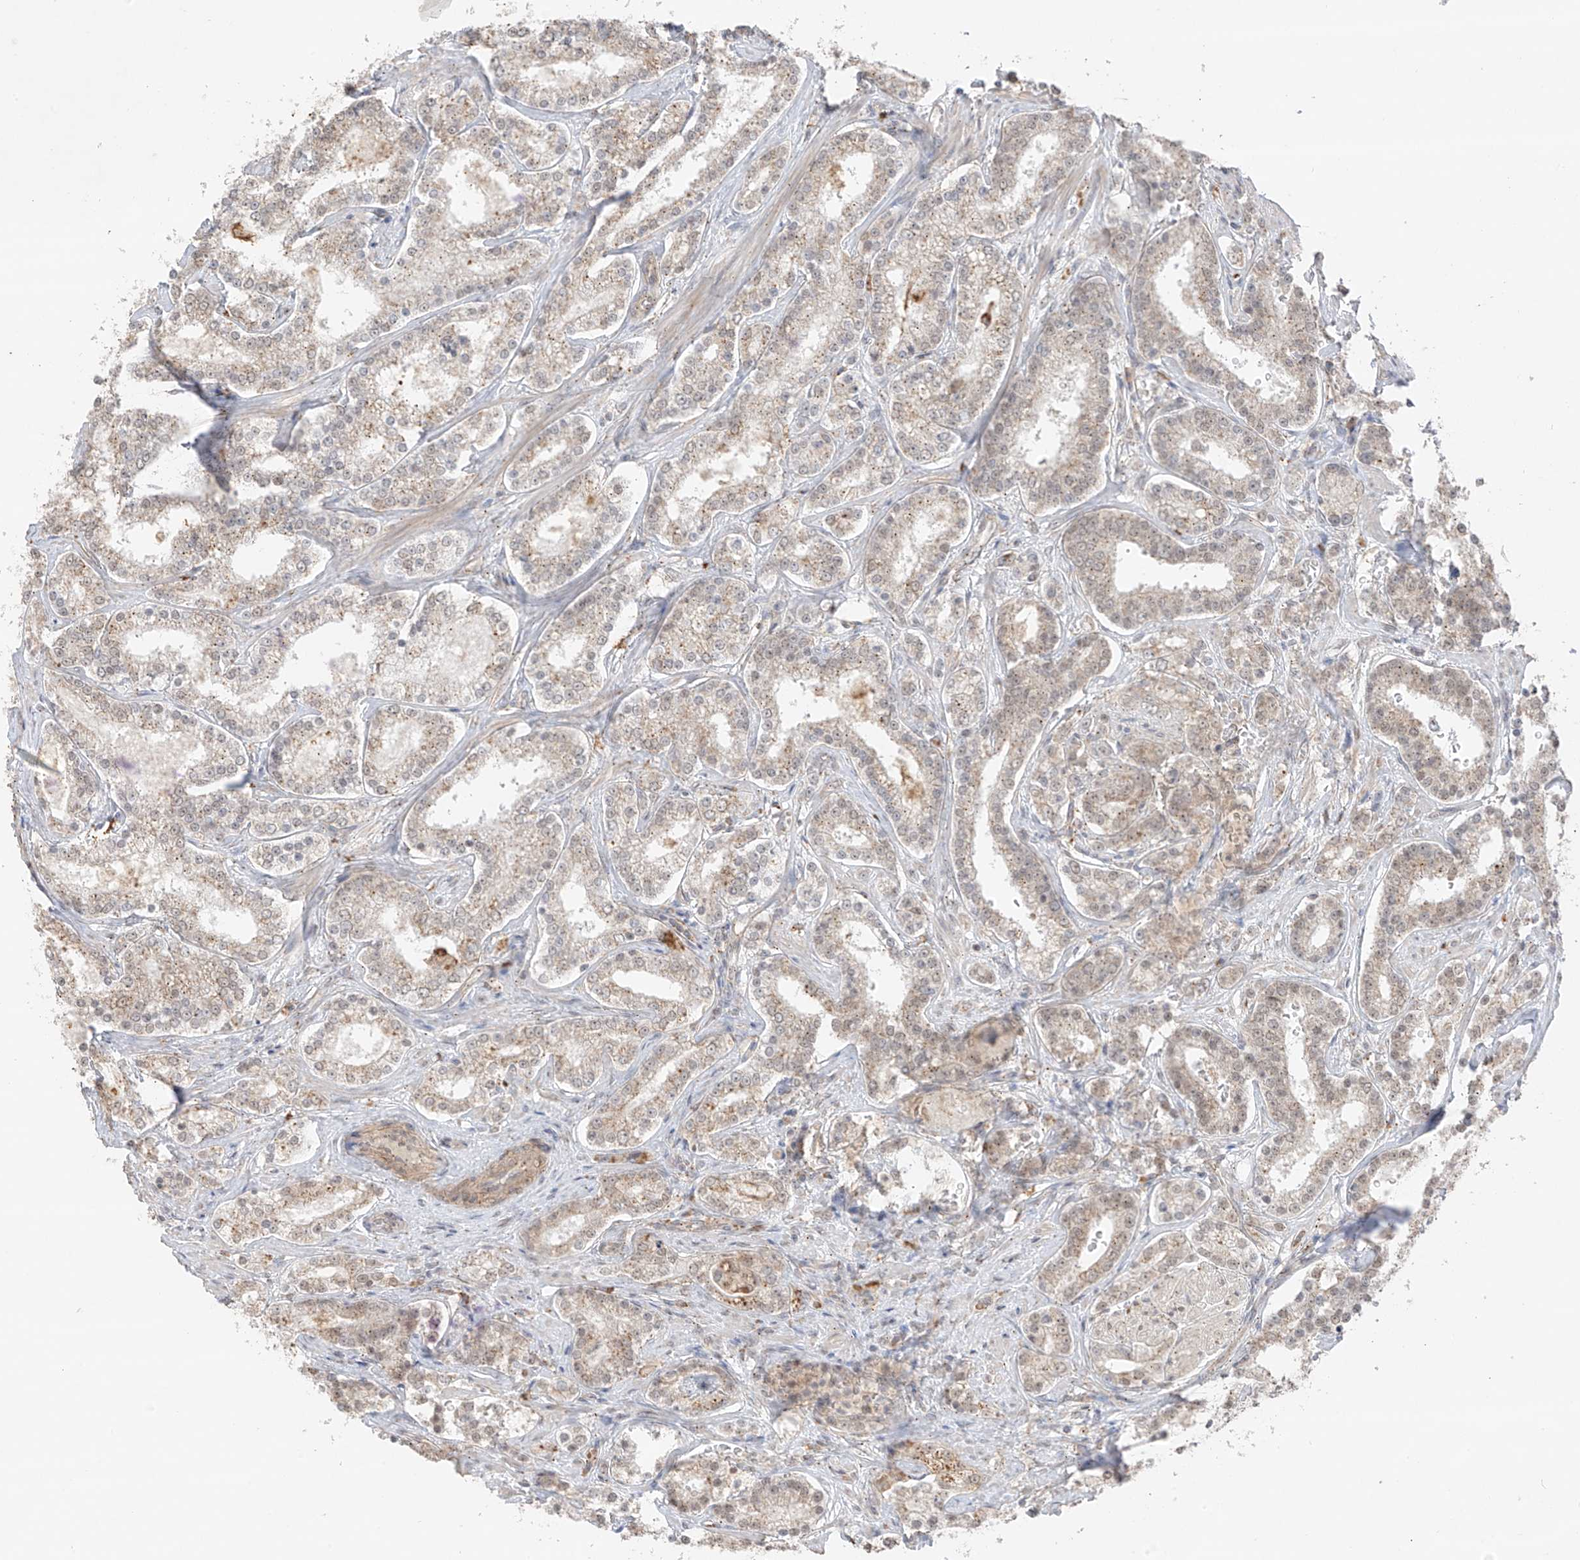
{"staining": {"intensity": "moderate", "quantity": "<25%", "location": "cytoplasmic/membranous"}, "tissue": "prostate cancer", "cell_type": "Tumor cells", "image_type": "cancer", "snomed": [{"axis": "morphology", "description": "Normal tissue, NOS"}, {"axis": "morphology", "description": "Adenocarcinoma, High grade"}, {"axis": "topography", "description": "Prostate"}], "caption": "About <25% of tumor cells in prostate cancer (high-grade adenocarcinoma) demonstrate moderate cytoplasmic/membranous protein expression as visualized by brown immunohistochemical staining.", "gene": "N4BP3", "patient": {"sex": "male", "age": 83}}